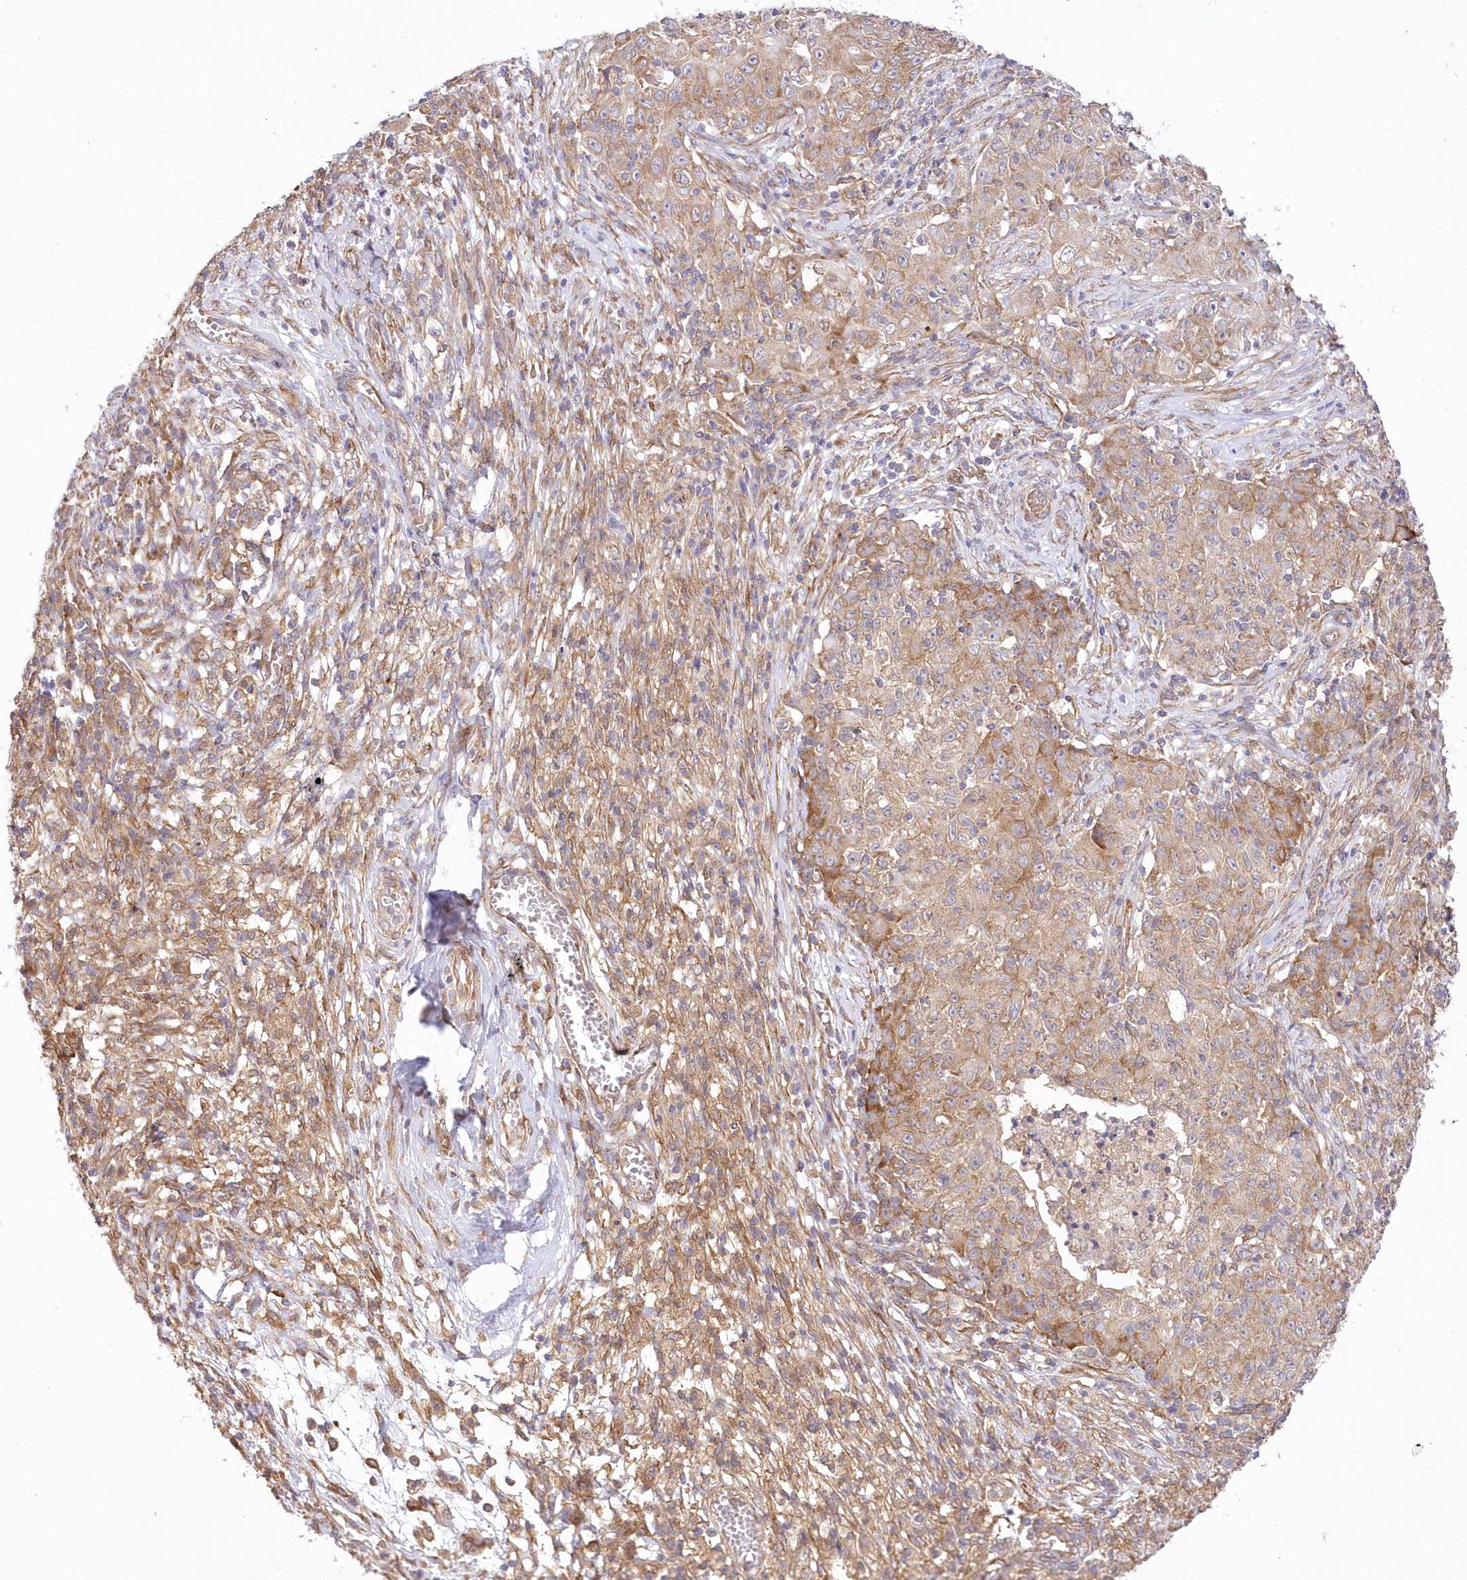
{"staining": {"intensity": "moderate", "quantity": "25%-75%", "location": "cytoplasmic/membranous"}, "tissue": "ovarian cancer", "cell_type": "Tumor cells", "image_type": "cancer", "snomed": [{"axis": "morphology", "description": "Carcinoma, endometroid"}, {"axis": "topography", "description": "Ovary"}], "caption": "Immunohistochemical staining of human ovarian endometroid carcinoma shows medium levels of moderate cytoplasmic/membranous positivity in approximately 25%-75% of tumor cells. The staining was performed using DAB, with brown indicating positive protein expression. Nuclei are stained blue with hematoxylin.", "gene": "RNPEP", "patient": {"sex": "female", "age": 42}}